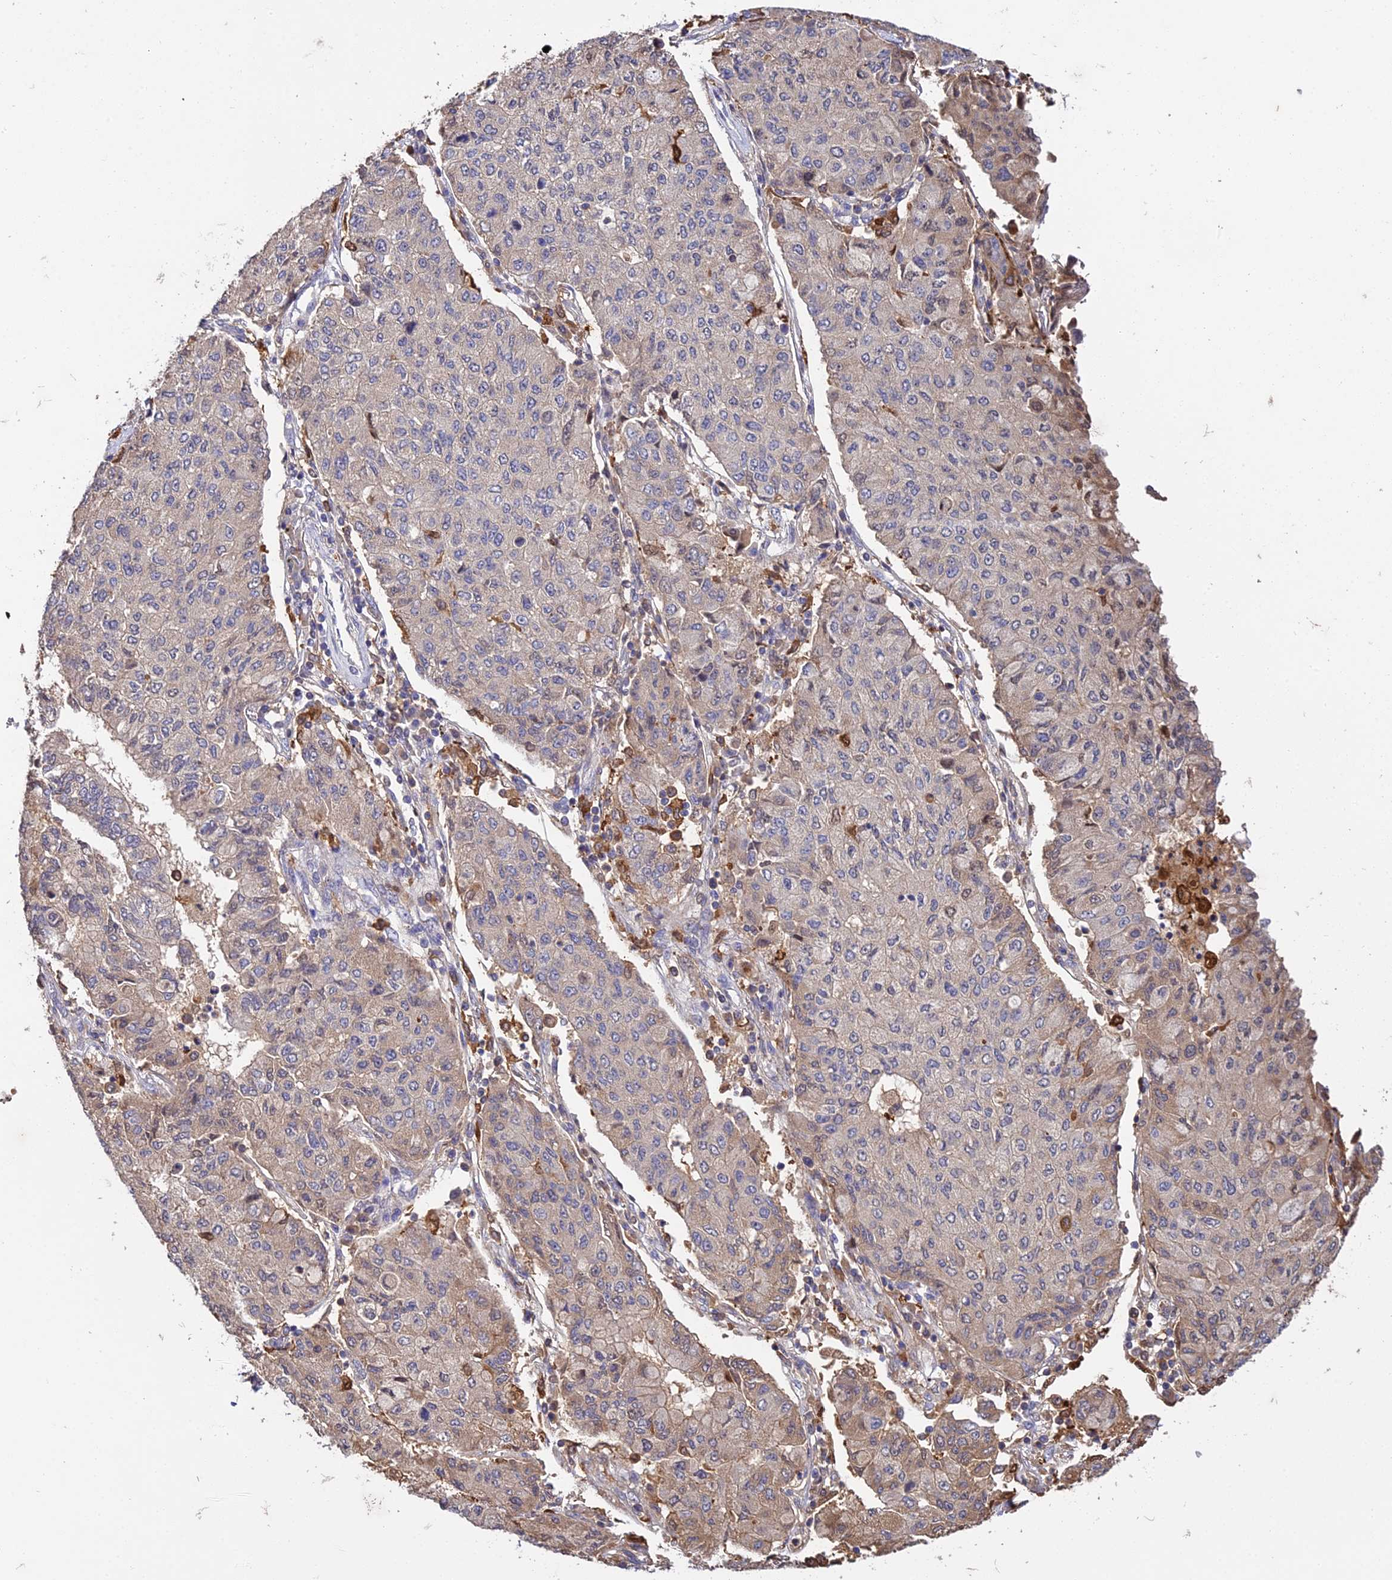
{"staining": {"intensity": "negative", "quantity": "none", "location": "none"}, "tissue": "lung cancer", "cell_type": "Tumor cells", "image_type": "cancer", "snomed": [{"axis": "morphology", "description": "Squamous cell carcinoma, NOS"}, {"axis": "topography", "description": "Lung"}], "caption": "Immunohistochemistry (IHC) histopathology image of lung cancer stained for a protein (brown), which displays no positivity in tumor cells.", "gene": "FBP1", "patient": {"sex": "male", "age": 74}}